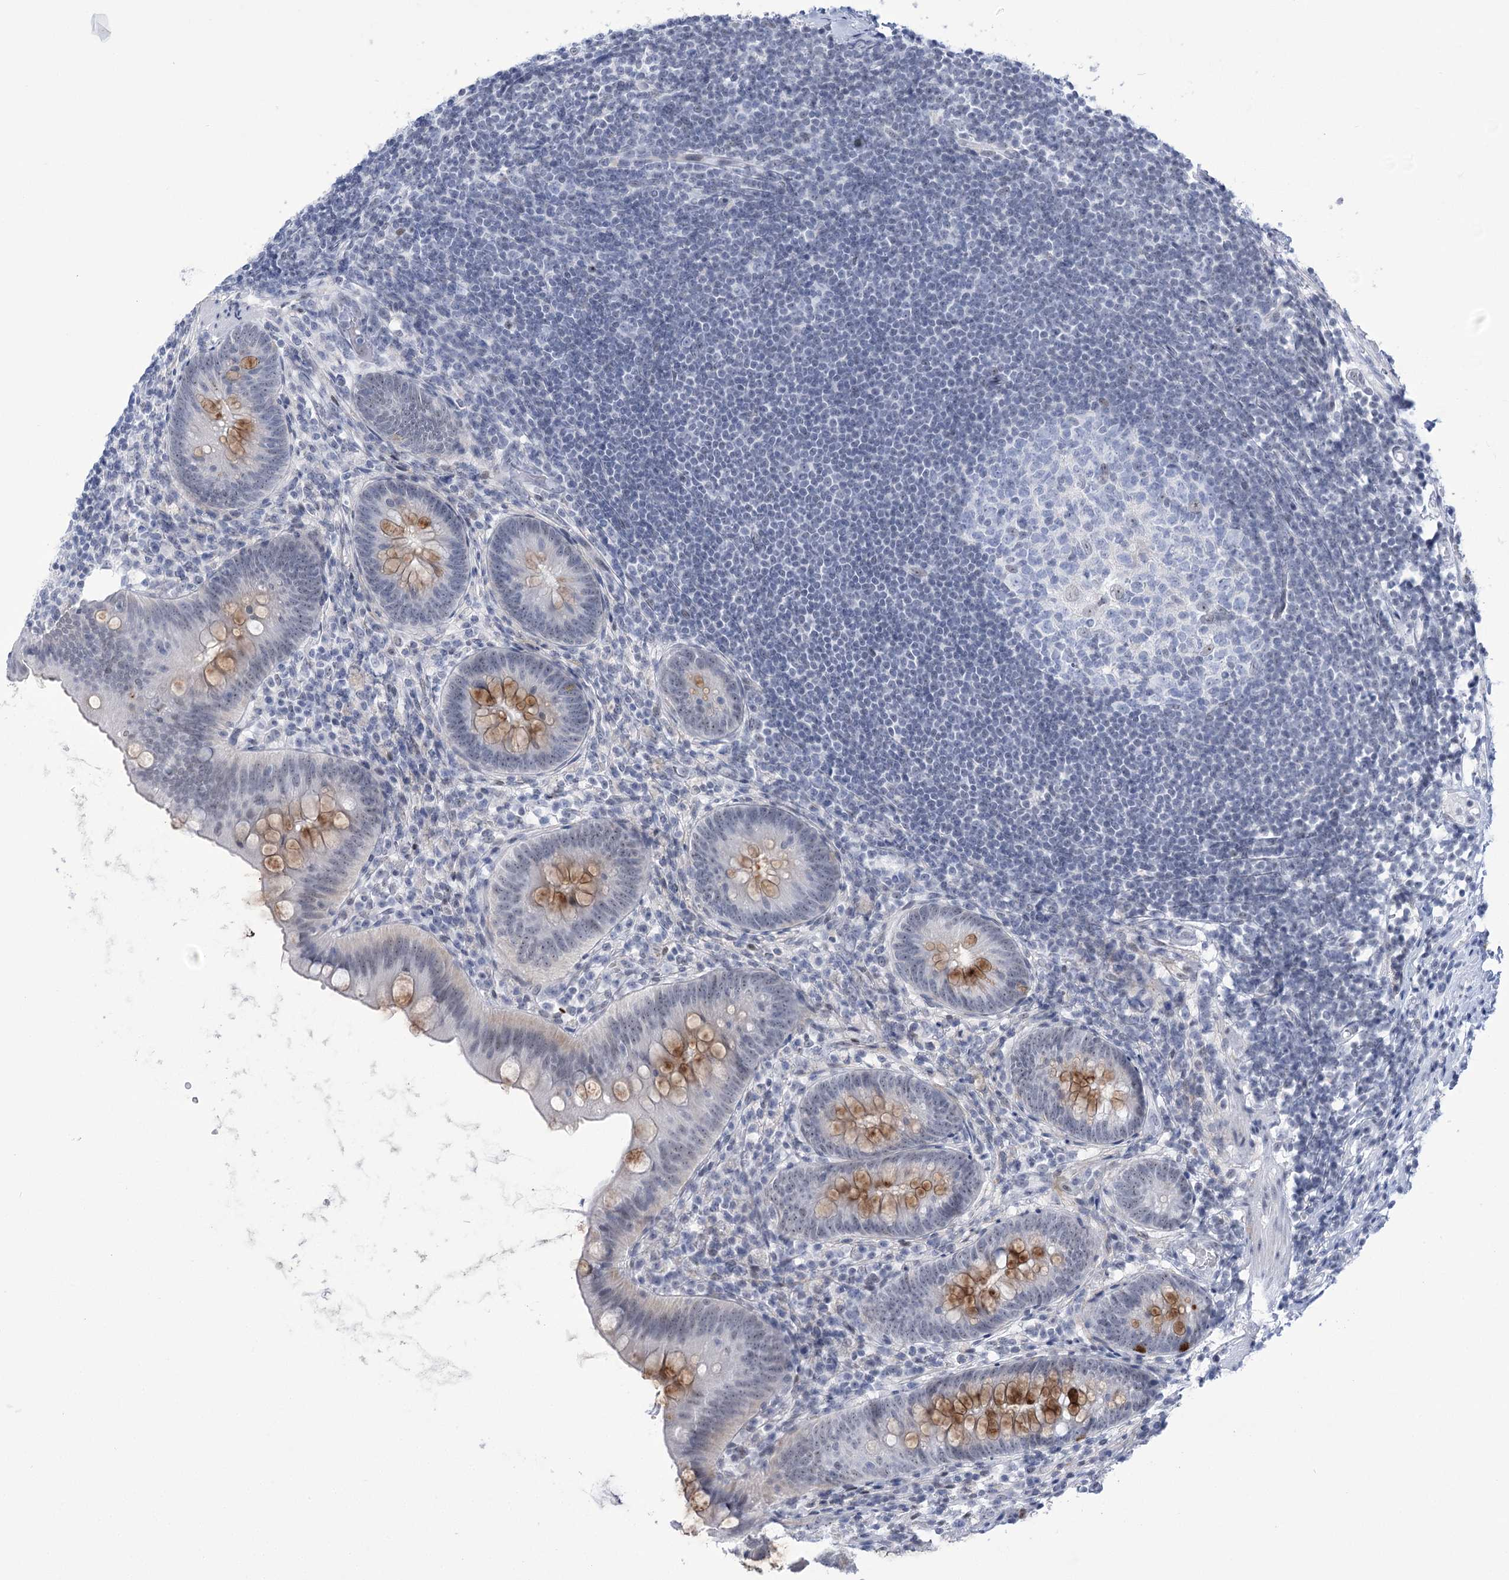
{"staining": {"intensity": "moderate", "quantity": "25%-75%", "location": "cytoplasmic/membranous"}, "tissue": "appendix", "cell_type": "Glandular cells", "image_type": "normal", "snomed": [{"axis": "morphology", "description": "Normal tissue, NOS"}, {"axis": "topography", "description": "Appendix"}], "caption": "Immunohistochemical staining of unremarkable human appendix shows medium levels of moderate cytoplasmic/membranous expression in about 25%-75% of glandular cells. (Stains: DAB (3,3'-diaminobenzidine) in brown, nuclei in blue, Microscopy: brightfield microscopy at high magnification).", "gene": "HORMAD1", "patient": {"sex": "female", "age": 62}}